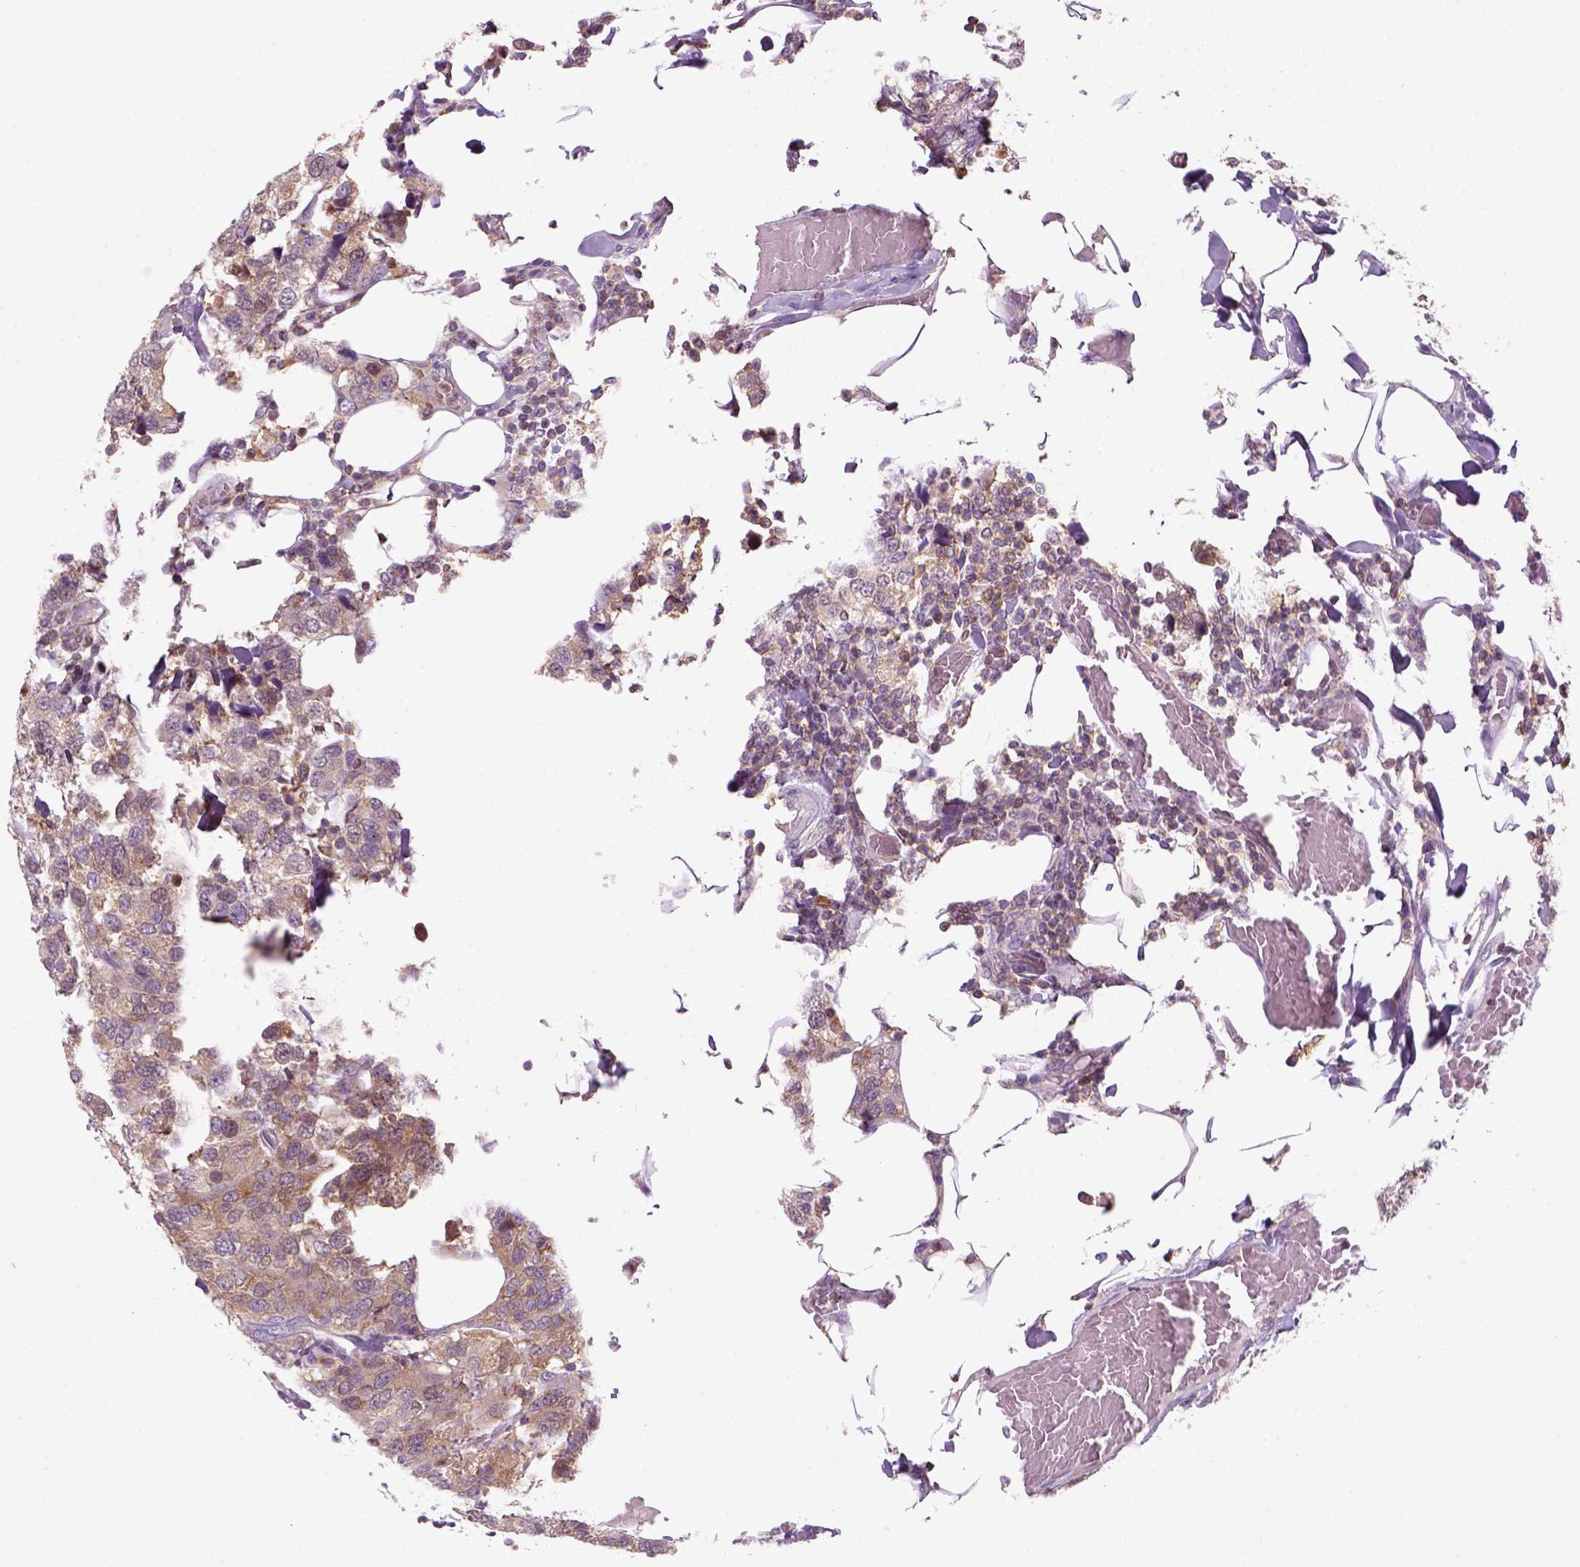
{"staining": {"intensity": "moderate", "quantity": ">75%", "location": "cytoplasmic/membranous"}, "tissue": "breast cancer", "cell_type": "Tumor cells", "image_type": "cancer", "snomed": [{"axis": "morphology", "description": "Lobular carcinoma"}, {"axis": "topography", "description": "Breast"}], "caption": "The histopathology image reveals staining of breast cancer (lobular carcinoma), revealing moderate cytoplasmic/membranous protein staining (brown color) within tumor cells.", "gene": "GOT1", "patient": {"sex": "female", "age": 59}}